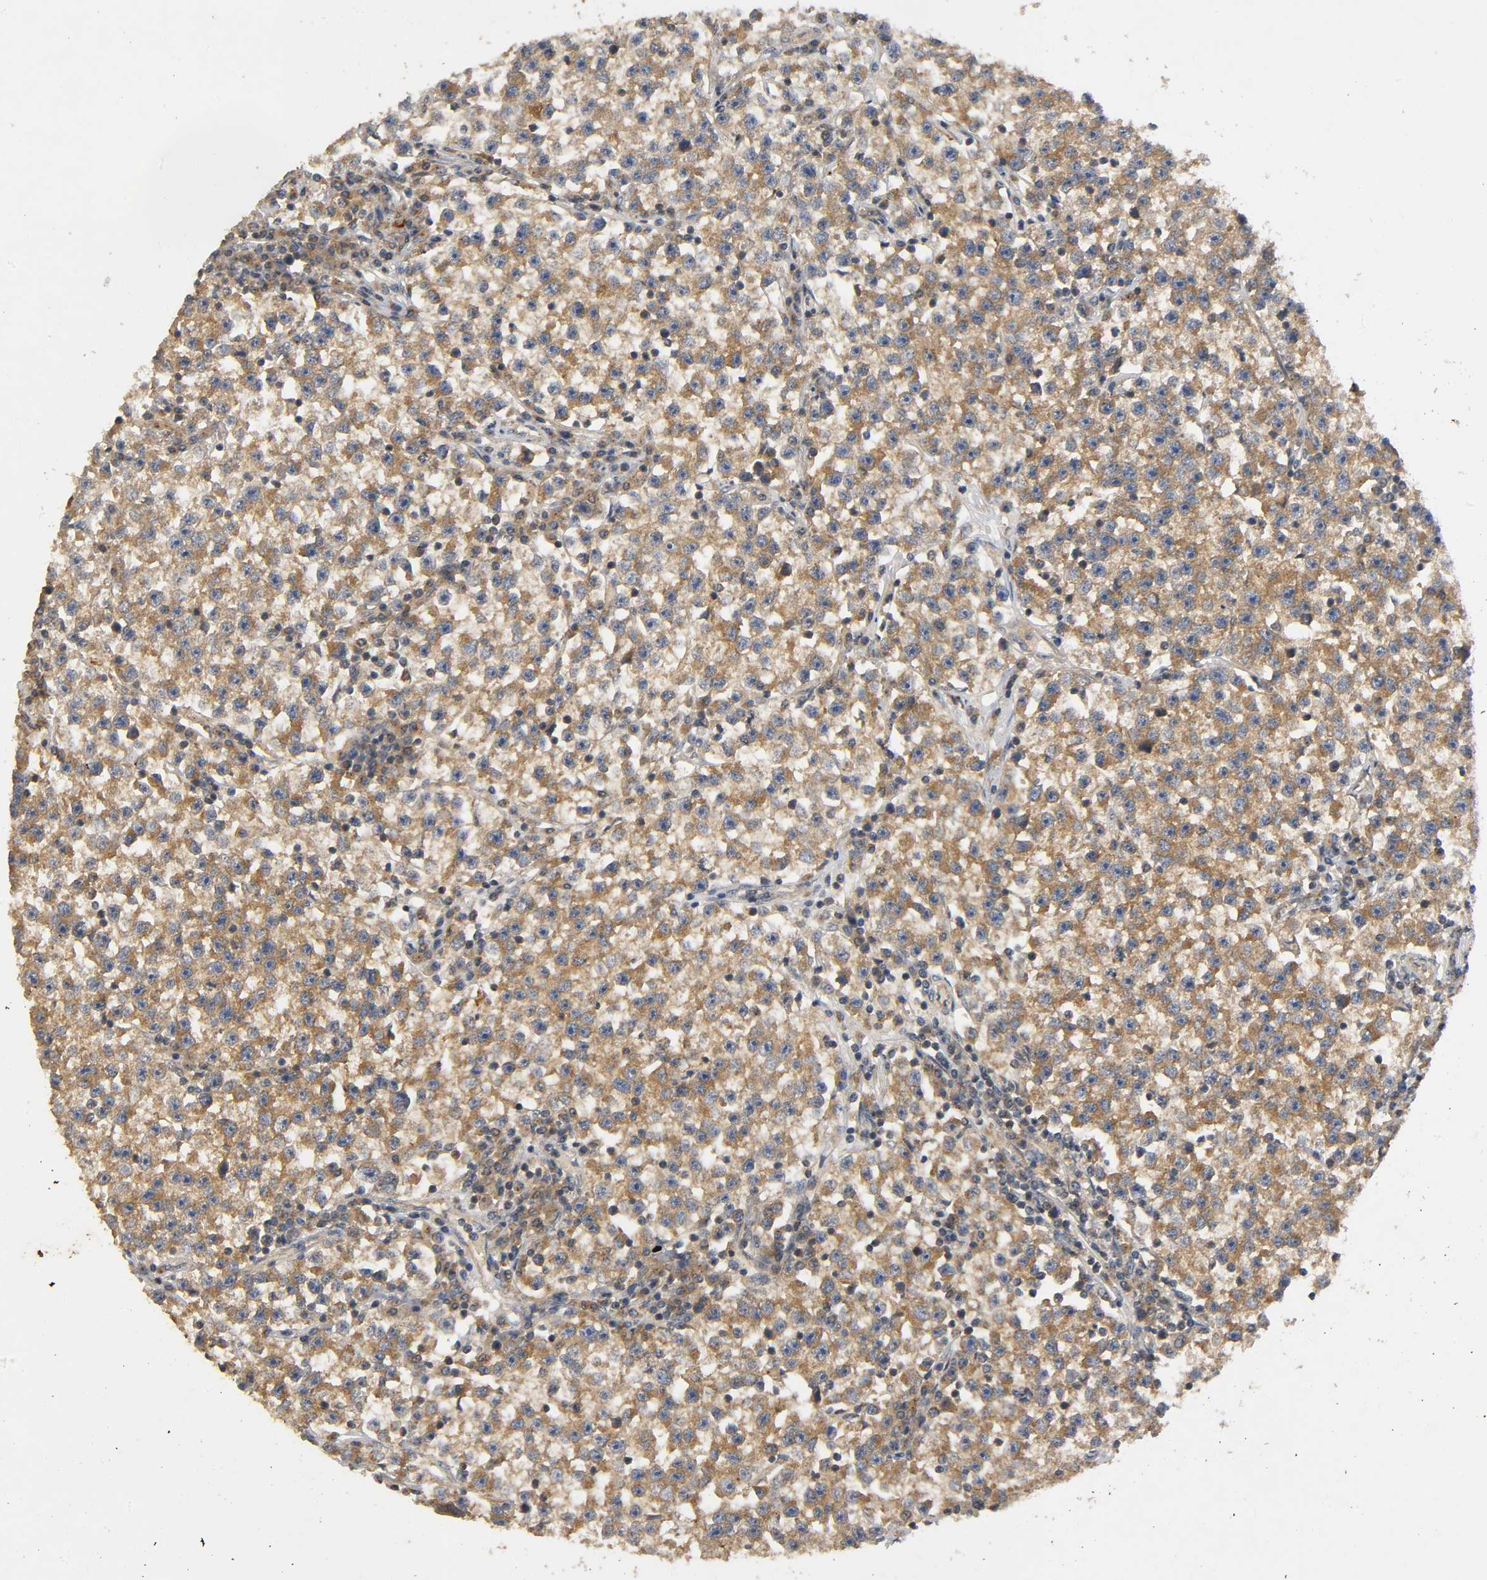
{"staining": {"intensity": "moderate", "quantity": ">75%", "location": "cytoplasmic/membranous"}, "tissue": "testis cancer", "cell_type": "Tumor cells", "image_type": "cancer", "snomed": [{"axis": "morphology", "description": "Seminoma, NOS"}, {"axis": "topography", "description": "Testis"}], "caption": "Protein analysis of testis cancer tissue demonstrates moderate cytoplasmic/membranous staining in about >75% of tumor cells.", "gene": "IKBKB", "patient": {"sex": "male", "age": 22}}